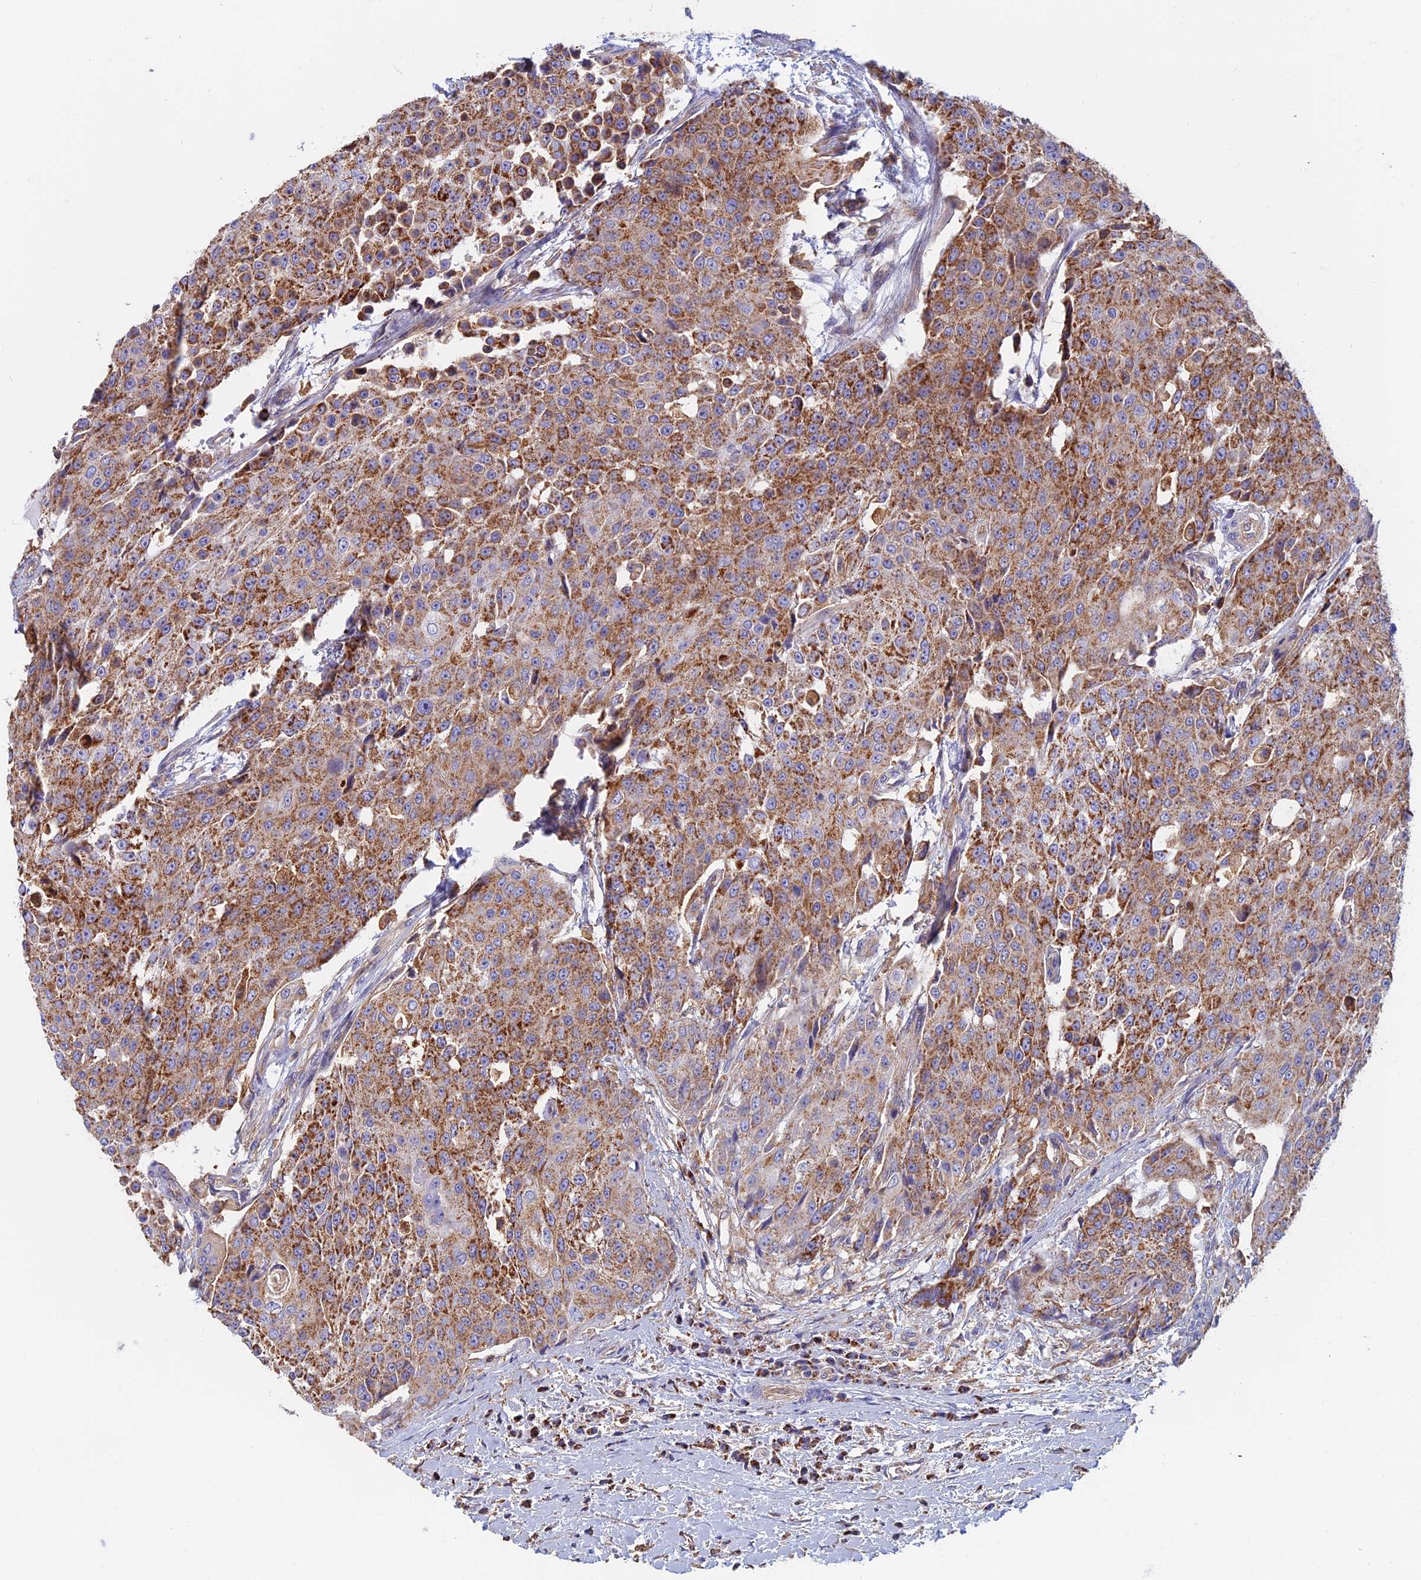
{"staining": {"intensity": "moderate", "quantity": ">75%", "location": "cytoplasmic/membranous"}, "tissue": "urothelial cancer", "cell_type": "Tumor cells", "image_type": "cancer", "snomed": [{"axis": "morphology", "description": "Urothelial carcinoma, High grade"}, {"axis": "topography", "description": "Urinary bladder"}], "caption": "Immunohistochemistry image of high-grade urothelial carcinoma stained for a protein (brown), which shows medium levels of moderate cytoplasmic/membranous positivity in about >75% of tumor cells.", "gene": "HSD17B8", "patient": {"sex": "female", "age": 63}}